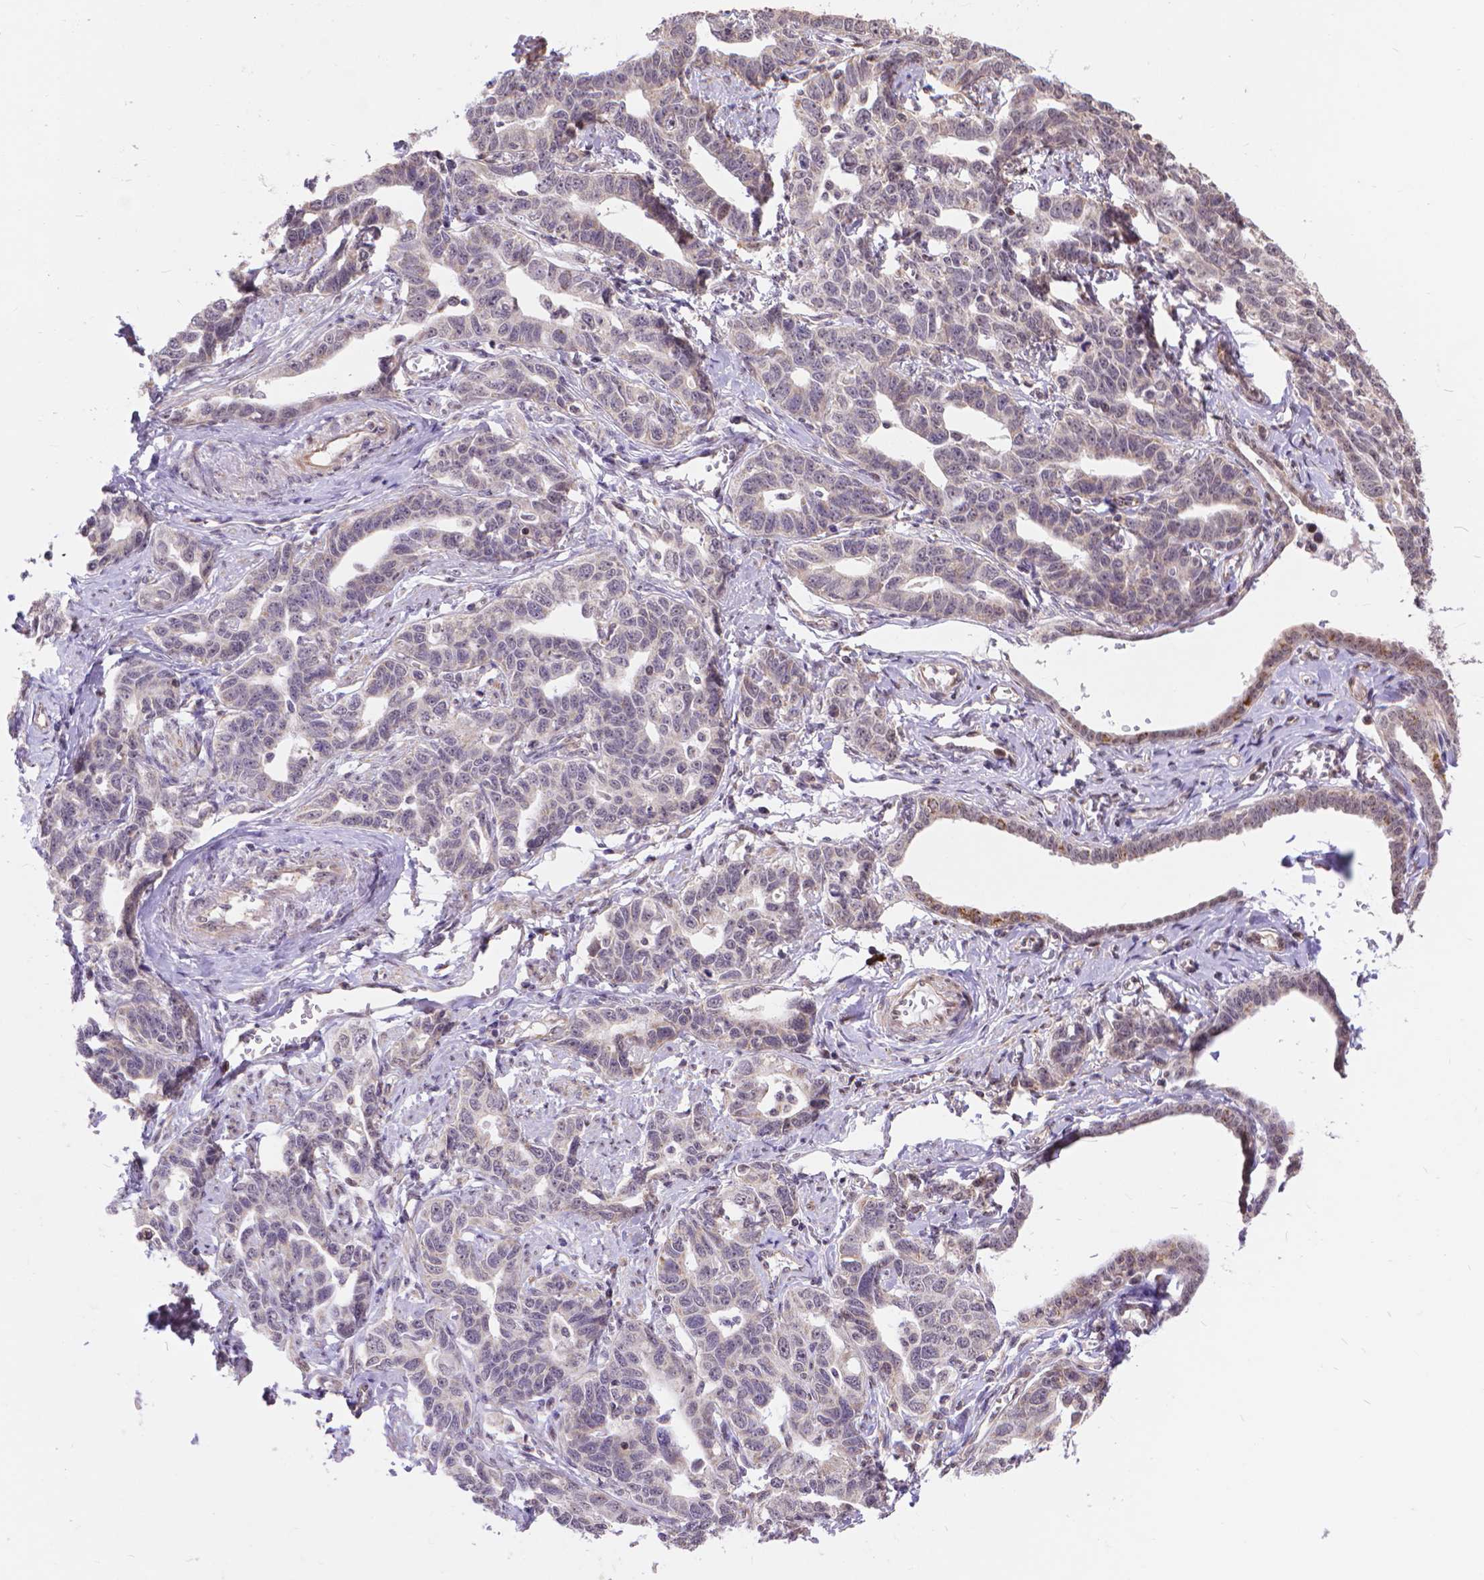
{"staining": {"intensity": "negative", "quantity": "none", "location": "none"}, "tissue": "ovarian cancer", "cell_type": "Tumor cells", "image_type": "cancer", "snomed": [{"axis": "morphology", "description": "Cystadenocarcinoma, serous, NOS"}, {"axis": "topography", "description": "Ovary"}], "caption": "The image shows no significant expression in tumor cells of ovarian cancer (serous cystadenocarcinoma).", "gene": "TMEM135", "patient": {"sex": "female", "age": 69}}